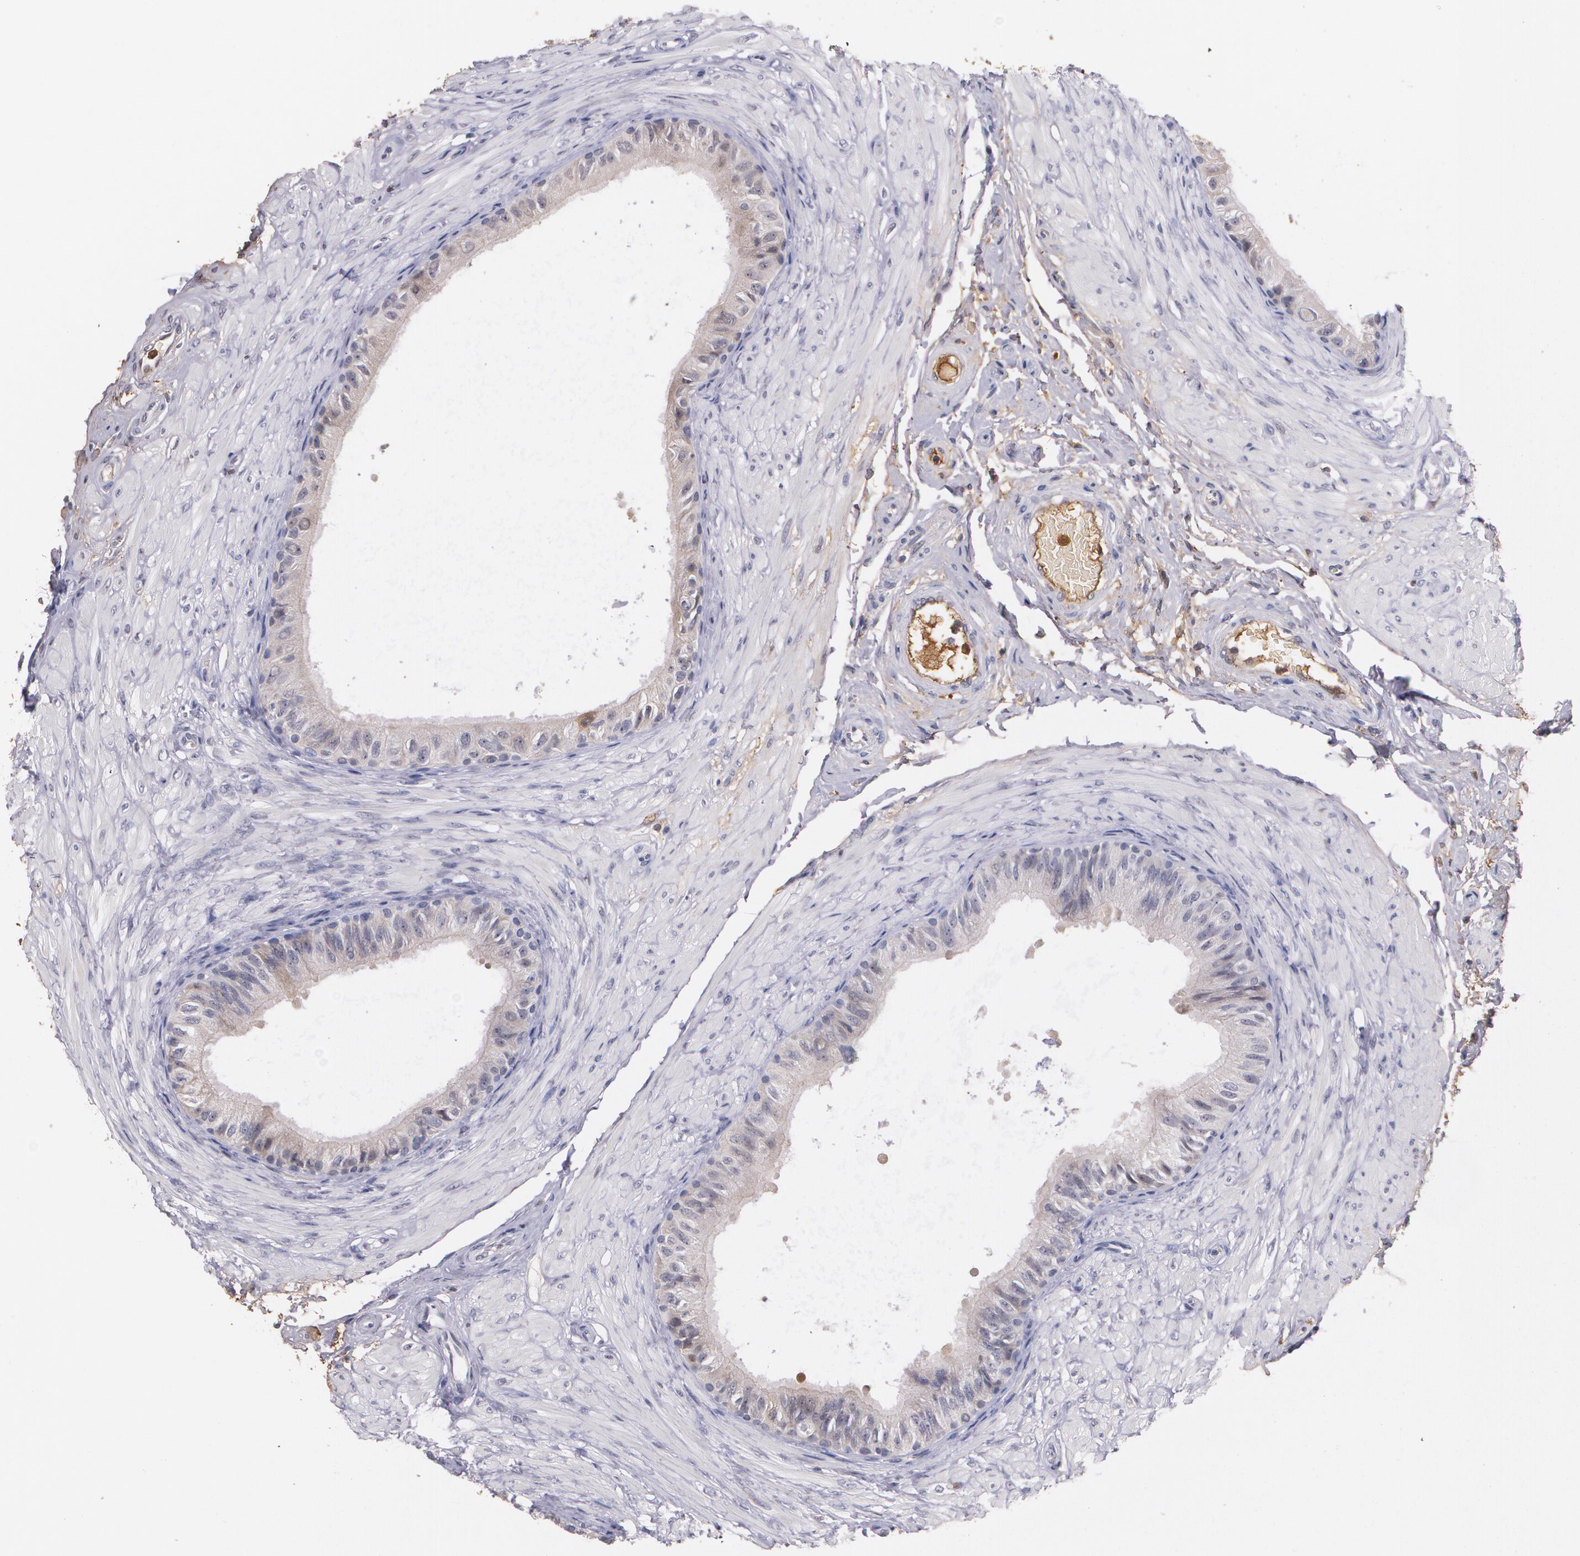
{"staining": {"intensity": "moderate", "quantity": ">75%", "location": "cytoplasmic/membranous"}, "tissue": "epididymis", "cell_type": "Glandular cells", "image_type": "normal", "snomed": [{"axis": "morphology", "description": "Normal tissue, NOS"}, {"axis": "topography", "description": "Epididymis"}], "caption": "IHC staining of unremarkable epididymis, which exhibits medium levels of moderate cytoplasmic/membranous positivity in about >75% of glandular cells indicating moderate cytoplasmic/membranous protein expression. The staining was performed using DAB (3,3'-diaminobenzidine) (brown) for protein detection and nuclei were counterstained in hematoxylin (blue).", "gene": "PTS", "patient": {"sex": "male", "age": 68}}